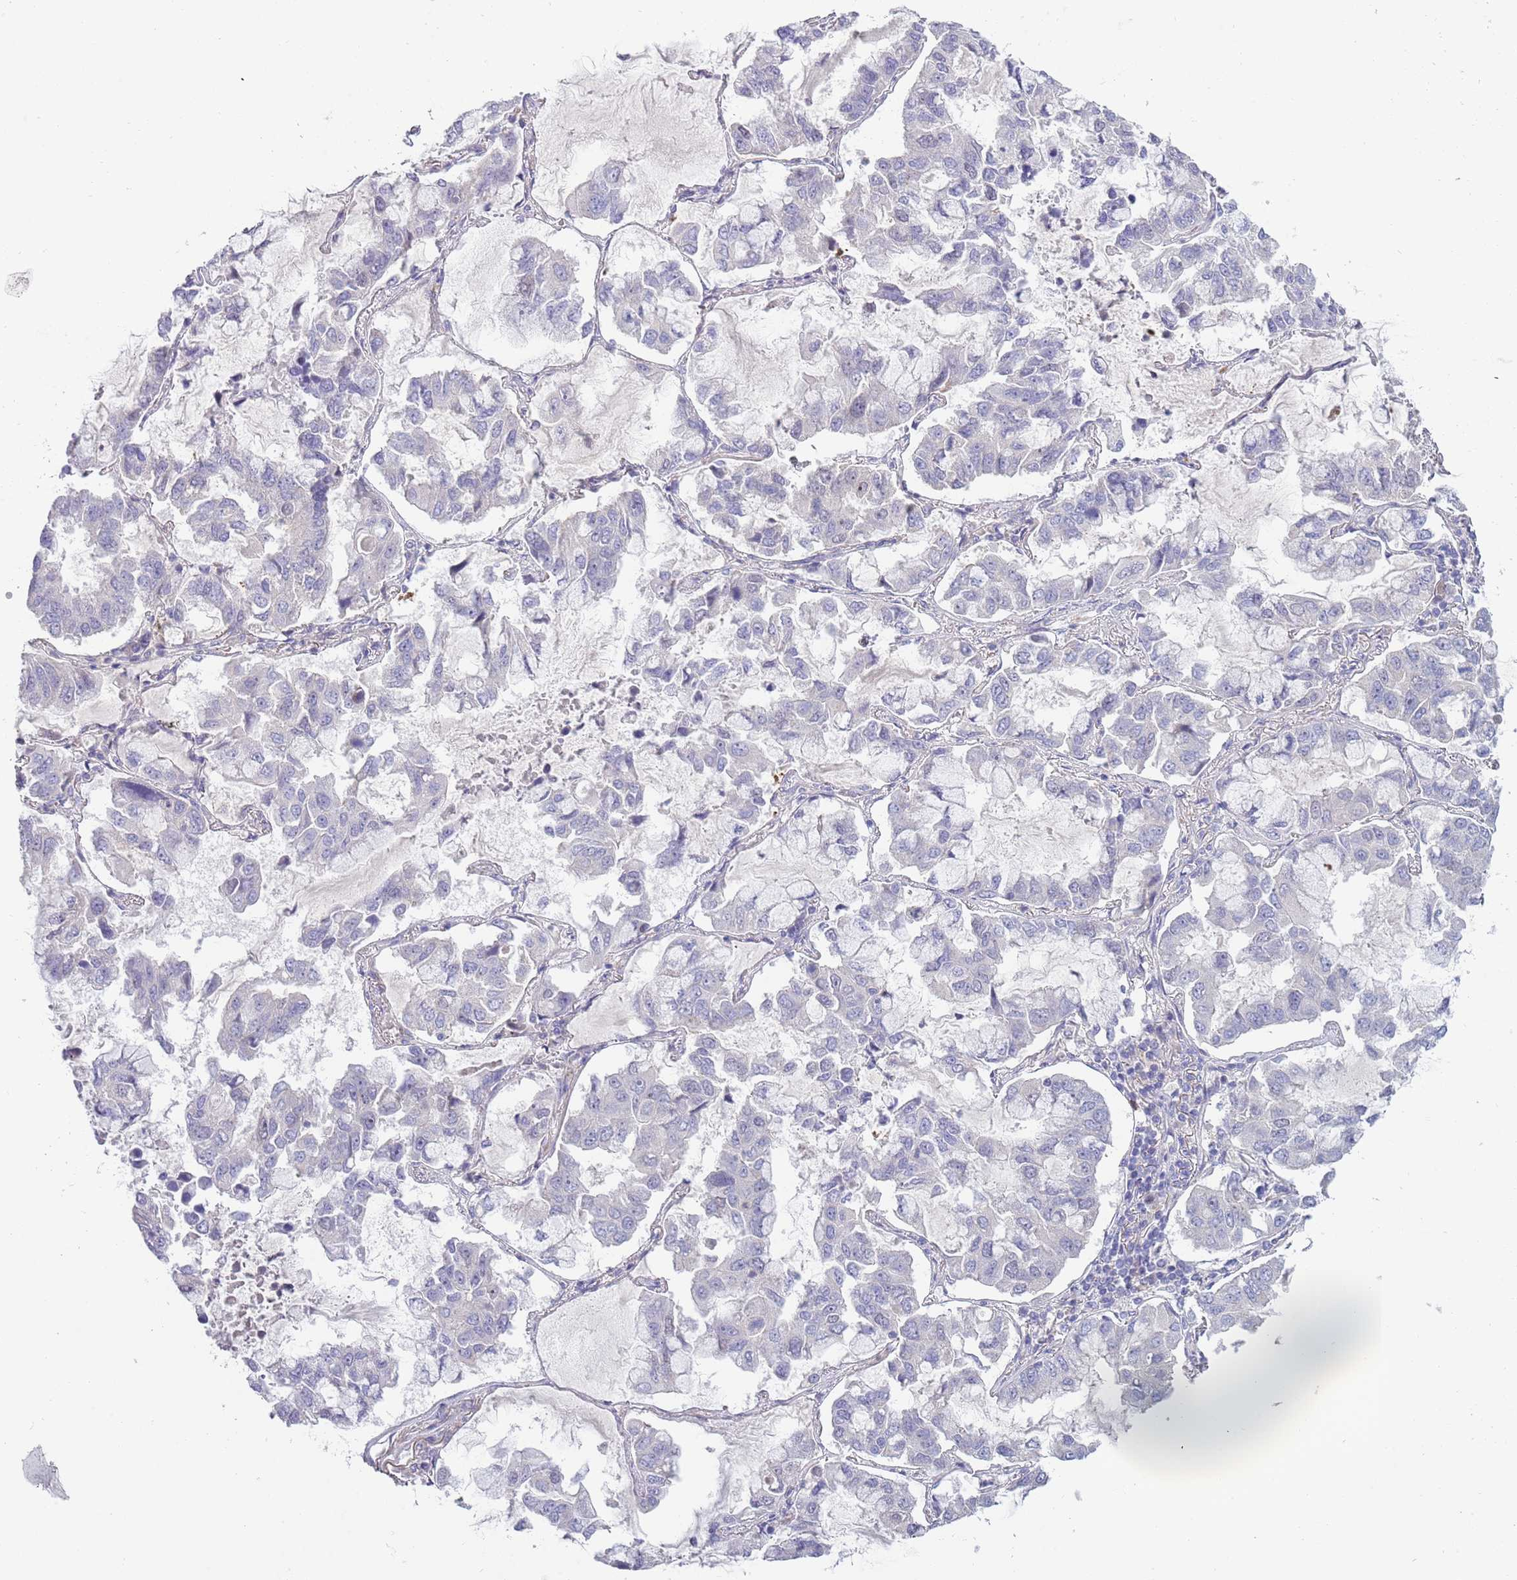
{"staining": {"intensity": "negative", "quantity": "none", "location": "none"}, "tissue": "lung cancer", "cell_type": "Tumor cells", "image_type": "cancer", "snomed": [{"axis": "morphology", "description": "Adenocarcinoma, NOS"}, {"axis": "topography", "description": "Lung"}], "caption": "An IHC micrograph of lung adenocarcinoma is shown. There is no staining in tumor cells of lung adenocarcinoma.", "gene": "PIMREG", "patient": {"sex": "male", "age": 64}}